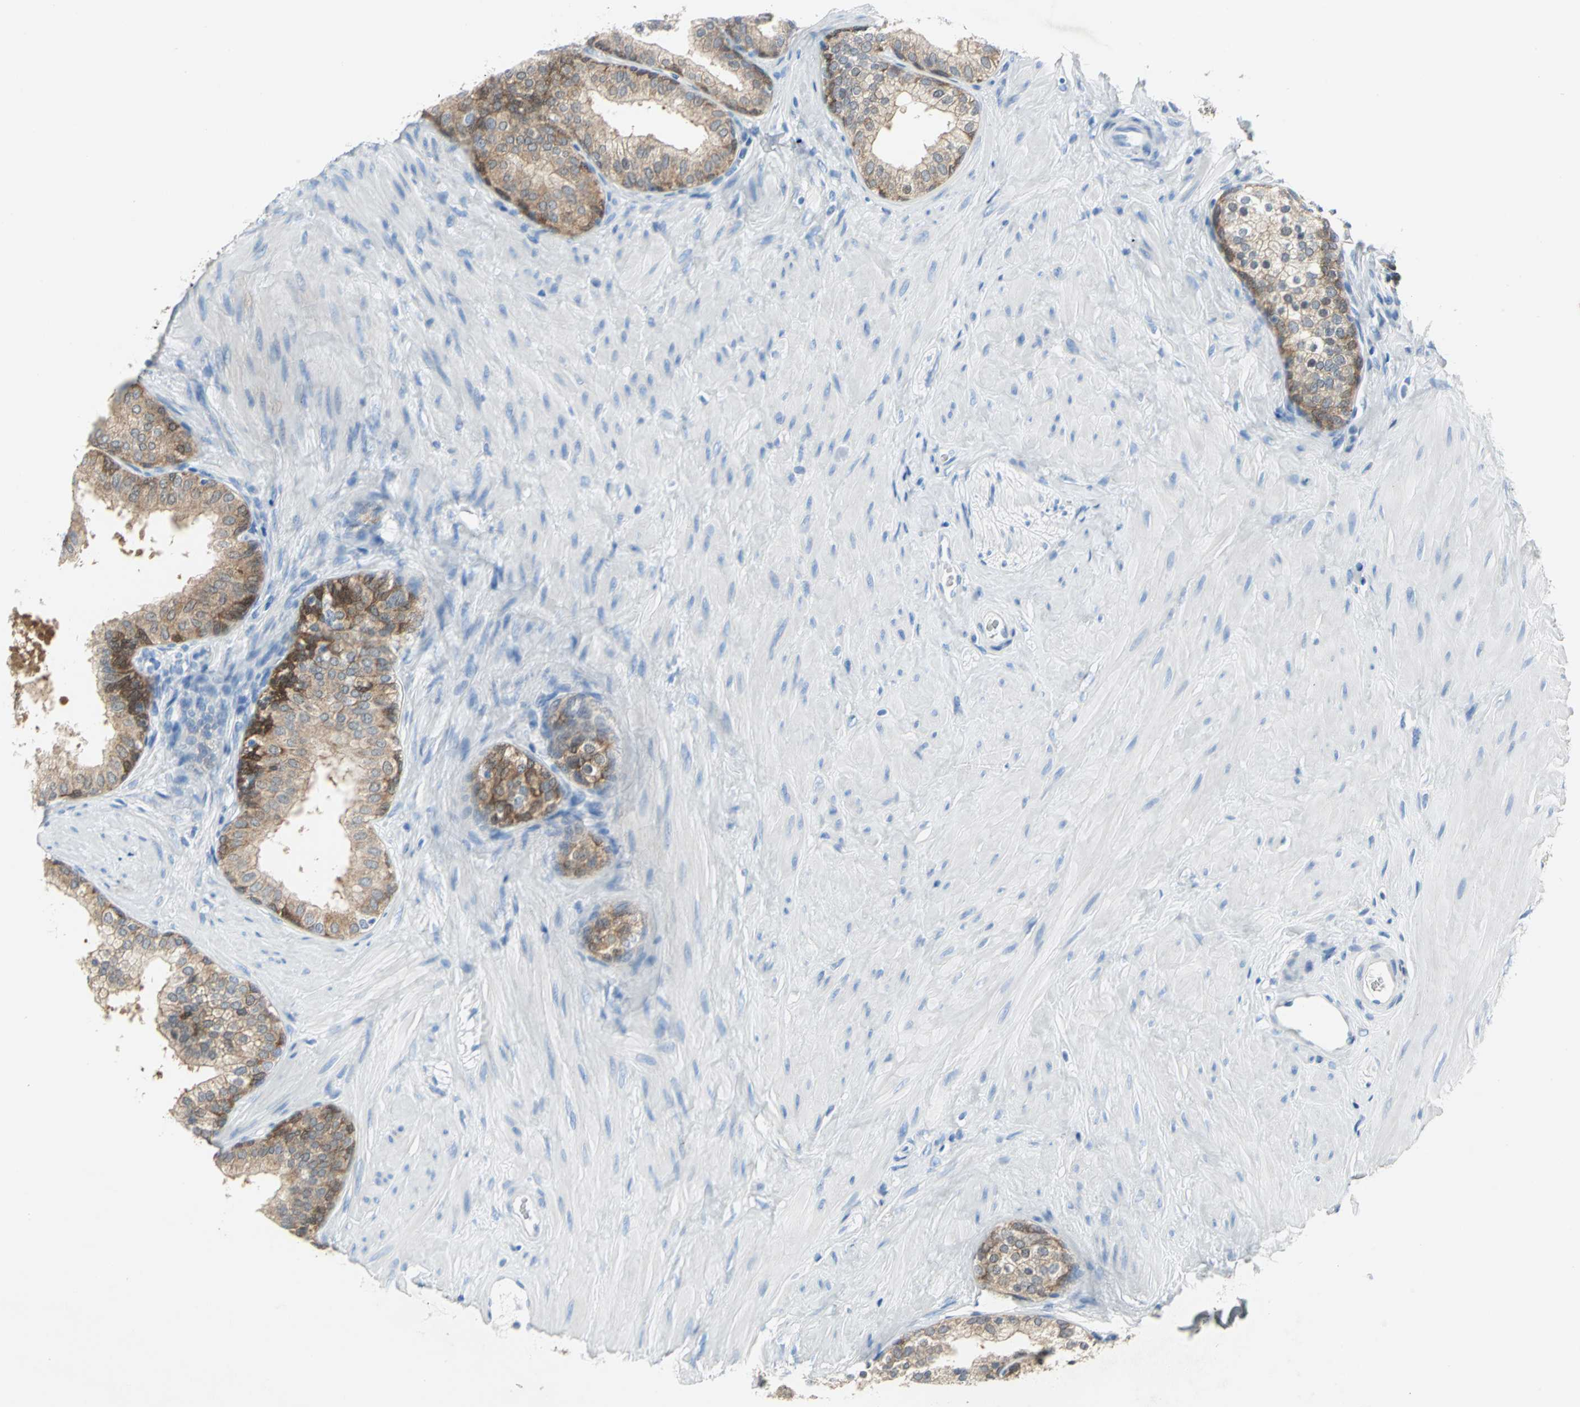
{"staining": {"intensity": "moderate", "quantity": ">75%", "location": "cytoplasmic/membranous,nuclear"}, "tissue": "prostate", "cell_type": "Glandular cells", "image_type": "normal", "snomed": [{"axis": "morphology", "description": "Normal tissue, NOS"}, {"axis": "topography", "description": "Prostate"}], "caption": "Human prostate stained with a brown dye demonstrates moderate cytoplasmic/membranous,nuclear positive staining in approximately >75% of glandular cells.", "gene": "SFN", "patient": {"sex": "male", "age": 60}}